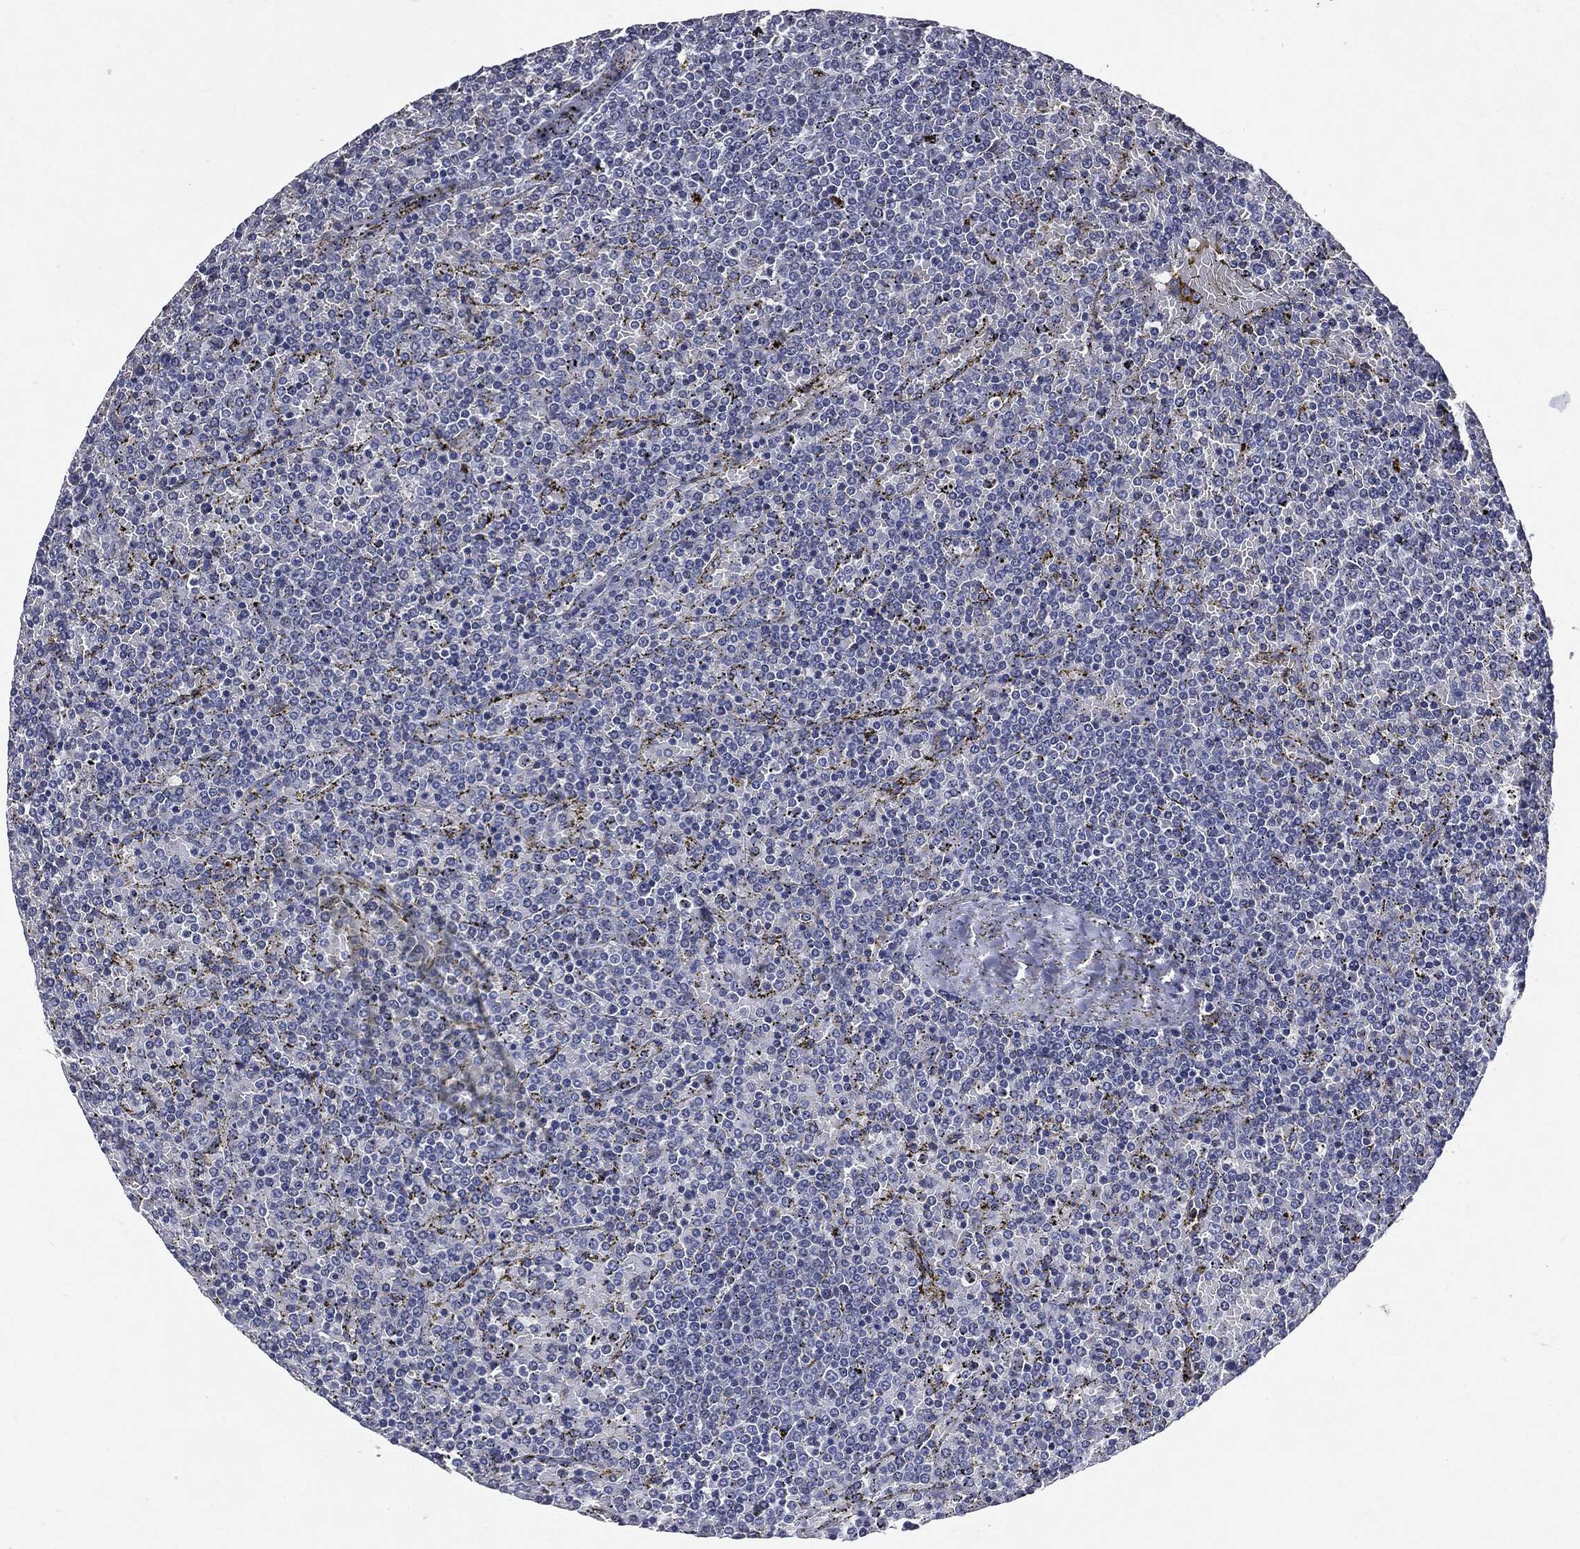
{"staining": {"intensity": "negative", "quantity": "none", "location": "none"}, "tissue": "lymphoma", "cell_type": "Tumor cells", "image_type": "cancer", "snomed": [{"axis": "morphology", "description": "Malignant lymphoma, non-Hodgkin's type, Low grade"}, {"axis": "topography", "description": "Spleen"}], "caption": "Immunohistochemistry (IHC) of low-grade malignant lymphoma, non-Hodgkin's type demonstrates no expression in tumor cells. The staining was performed using DAB (3,3'-diaminobenzidine) to visualize the protein expression in brown, while the nuclei were stained in blue with hematoxylin (Magnification: 20x).", "gene": "CASD1", "patient": {"sex": "female", "age": 77}}